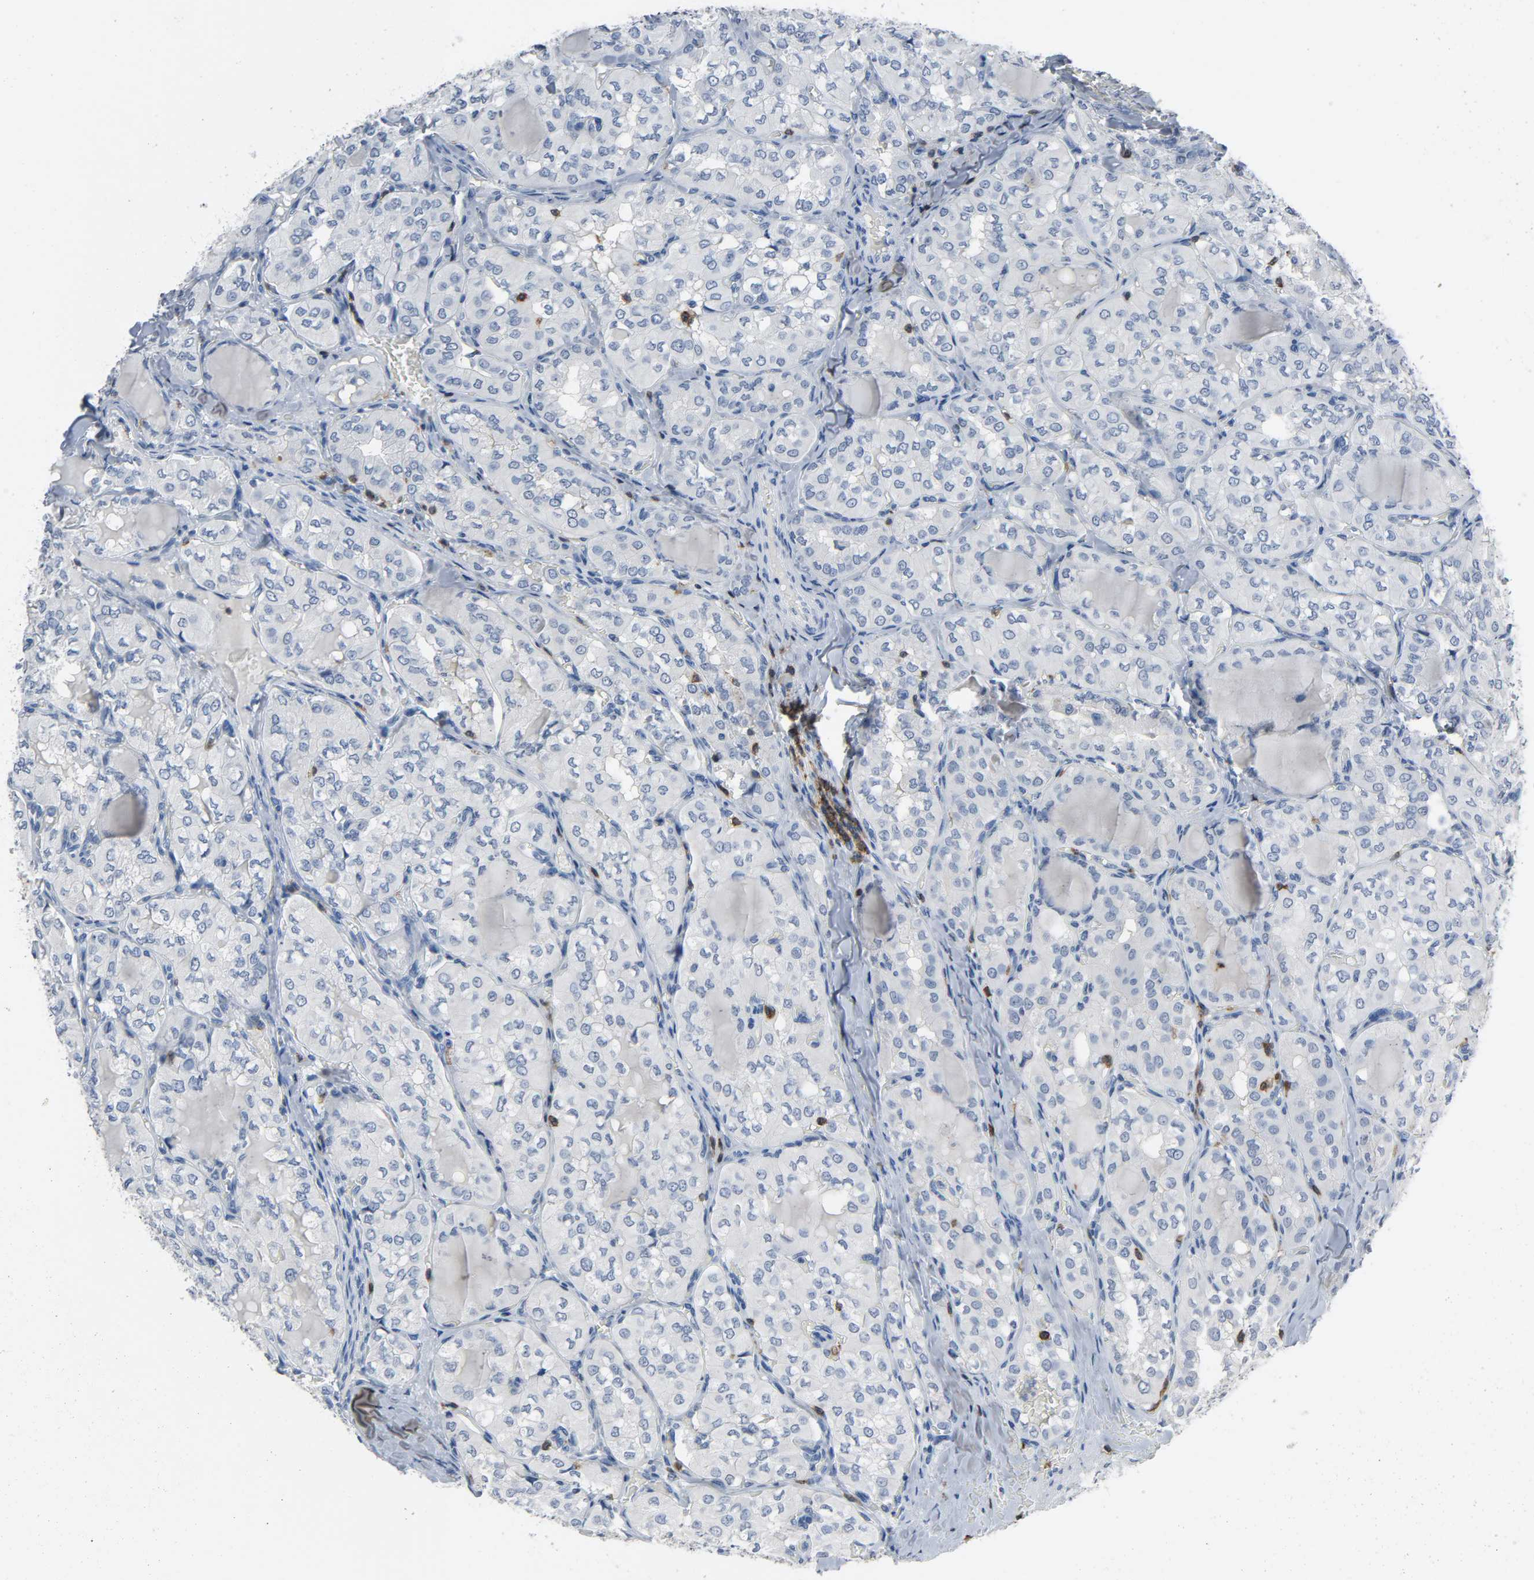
{"staining": {"intensity": "negative", "quantity": "none", "location": "none"}, "tissue": "thyroid cancer", "cell_type": "Tumor cells", "image_type": "cancer", "snomed": [{"axis": "morphology", "description": "Papillary adenocarcinoma, NOS"}, {"axis": "topography", "description": "Thyroid gland"}], "caption": "Tumor cells show no significant expression in papillary adenocarcinoma (thyroid).", "gene": "LCK", "patient": {"sex": "male", "age": 20}}